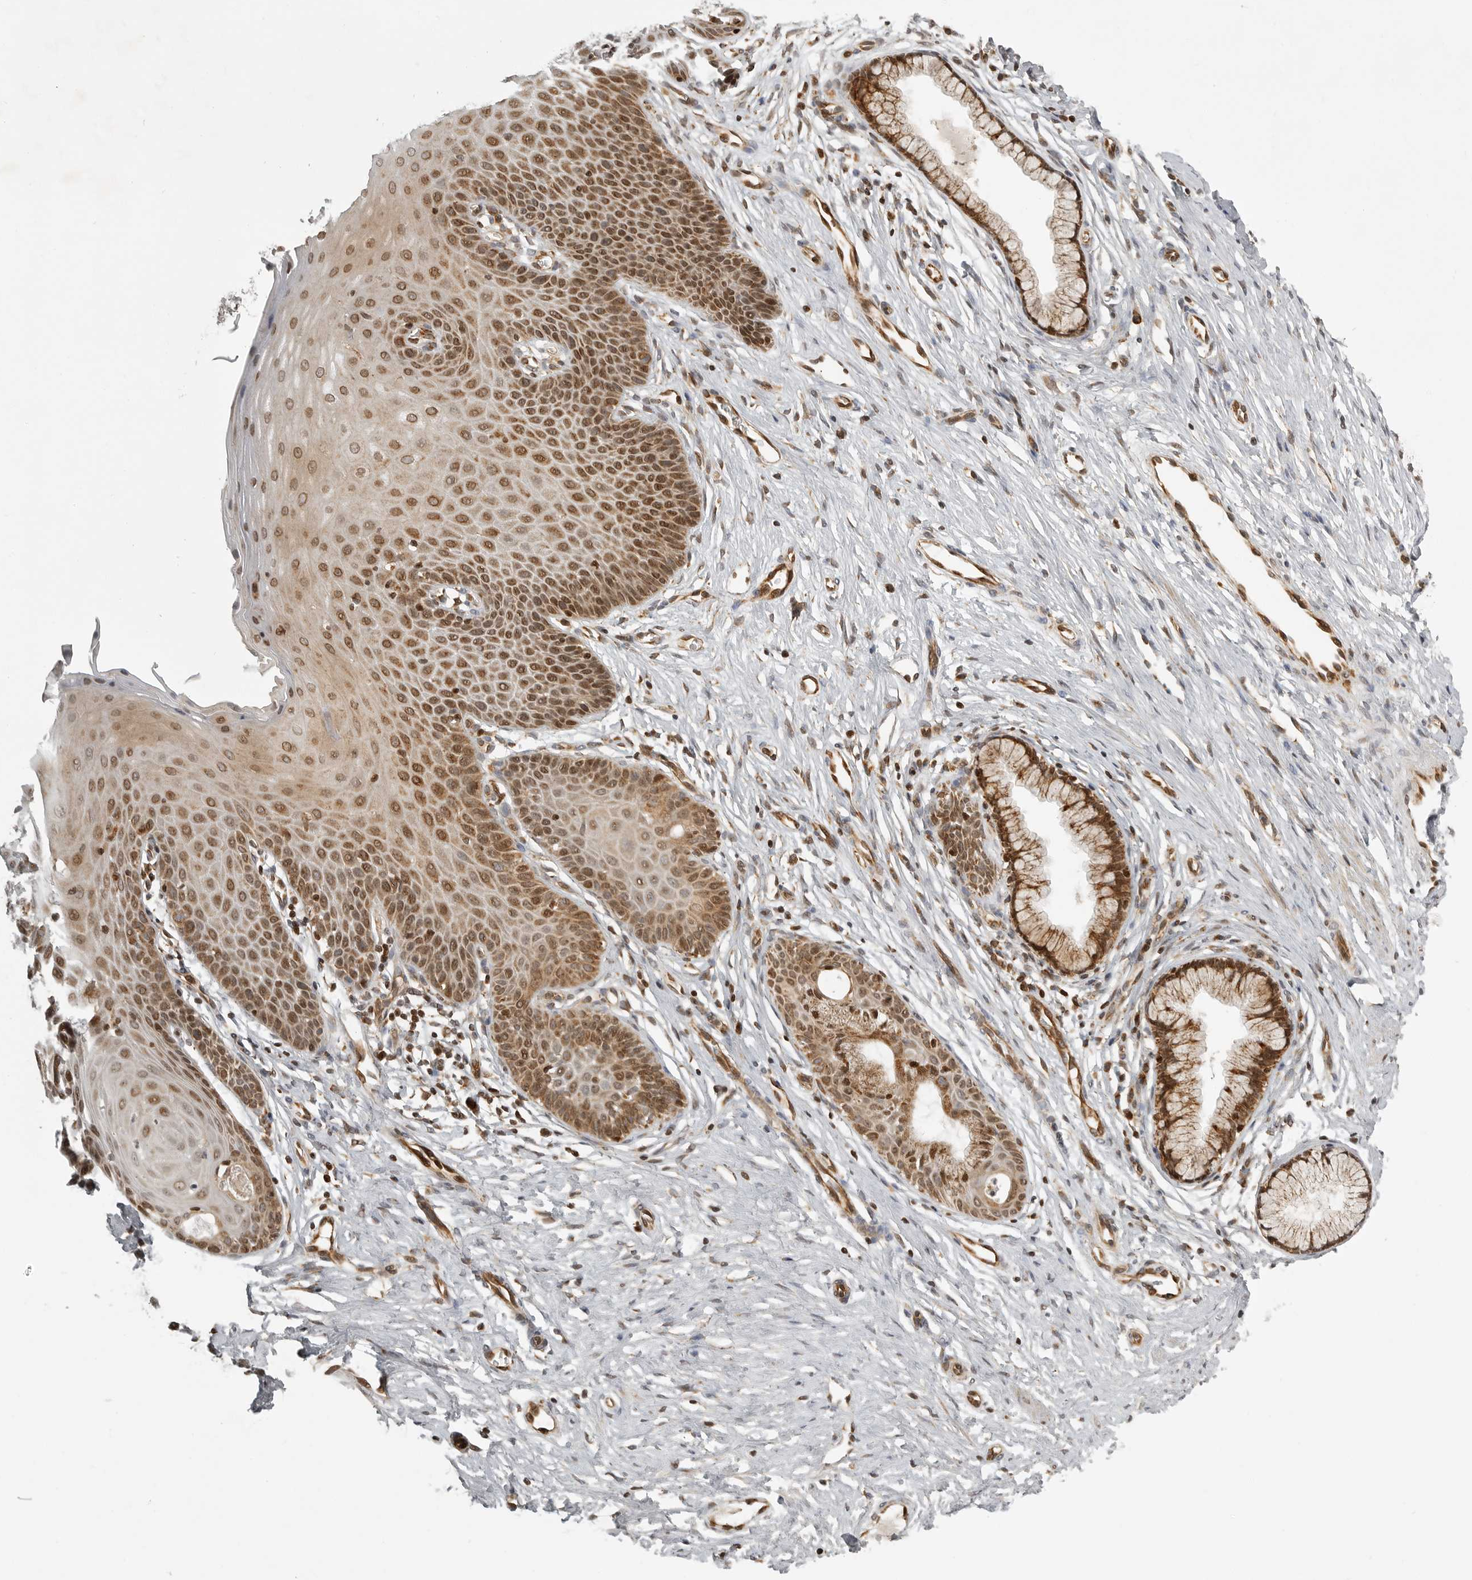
{"staining": {"intensity": "moderate", "quantity": ">75%", "location": "cytoplasmic/membranous"}, "tissue": "cervix", "cell_type": "Glandular cells", "image_type": "normal", "snomed": [{"axis": "morphology", "description": "Normal tissue, NOS"}, {"axis": "topography", "description": "Cervix"}], "caption": "Immunohistochemistry (IHC) (DAB (3,3'-diaminobenzidine)) staining of normal human cervix demonstrates moderate cytoplasmic/membranous protein expression in about >75% of glandular cells. The staining is performed using DAB brown chromogen to label protein expression. The nuclei are counter-stained blue using hematoxylin.", "gene": "NARS2", "patient": {"sex": "female", "age": 36}}